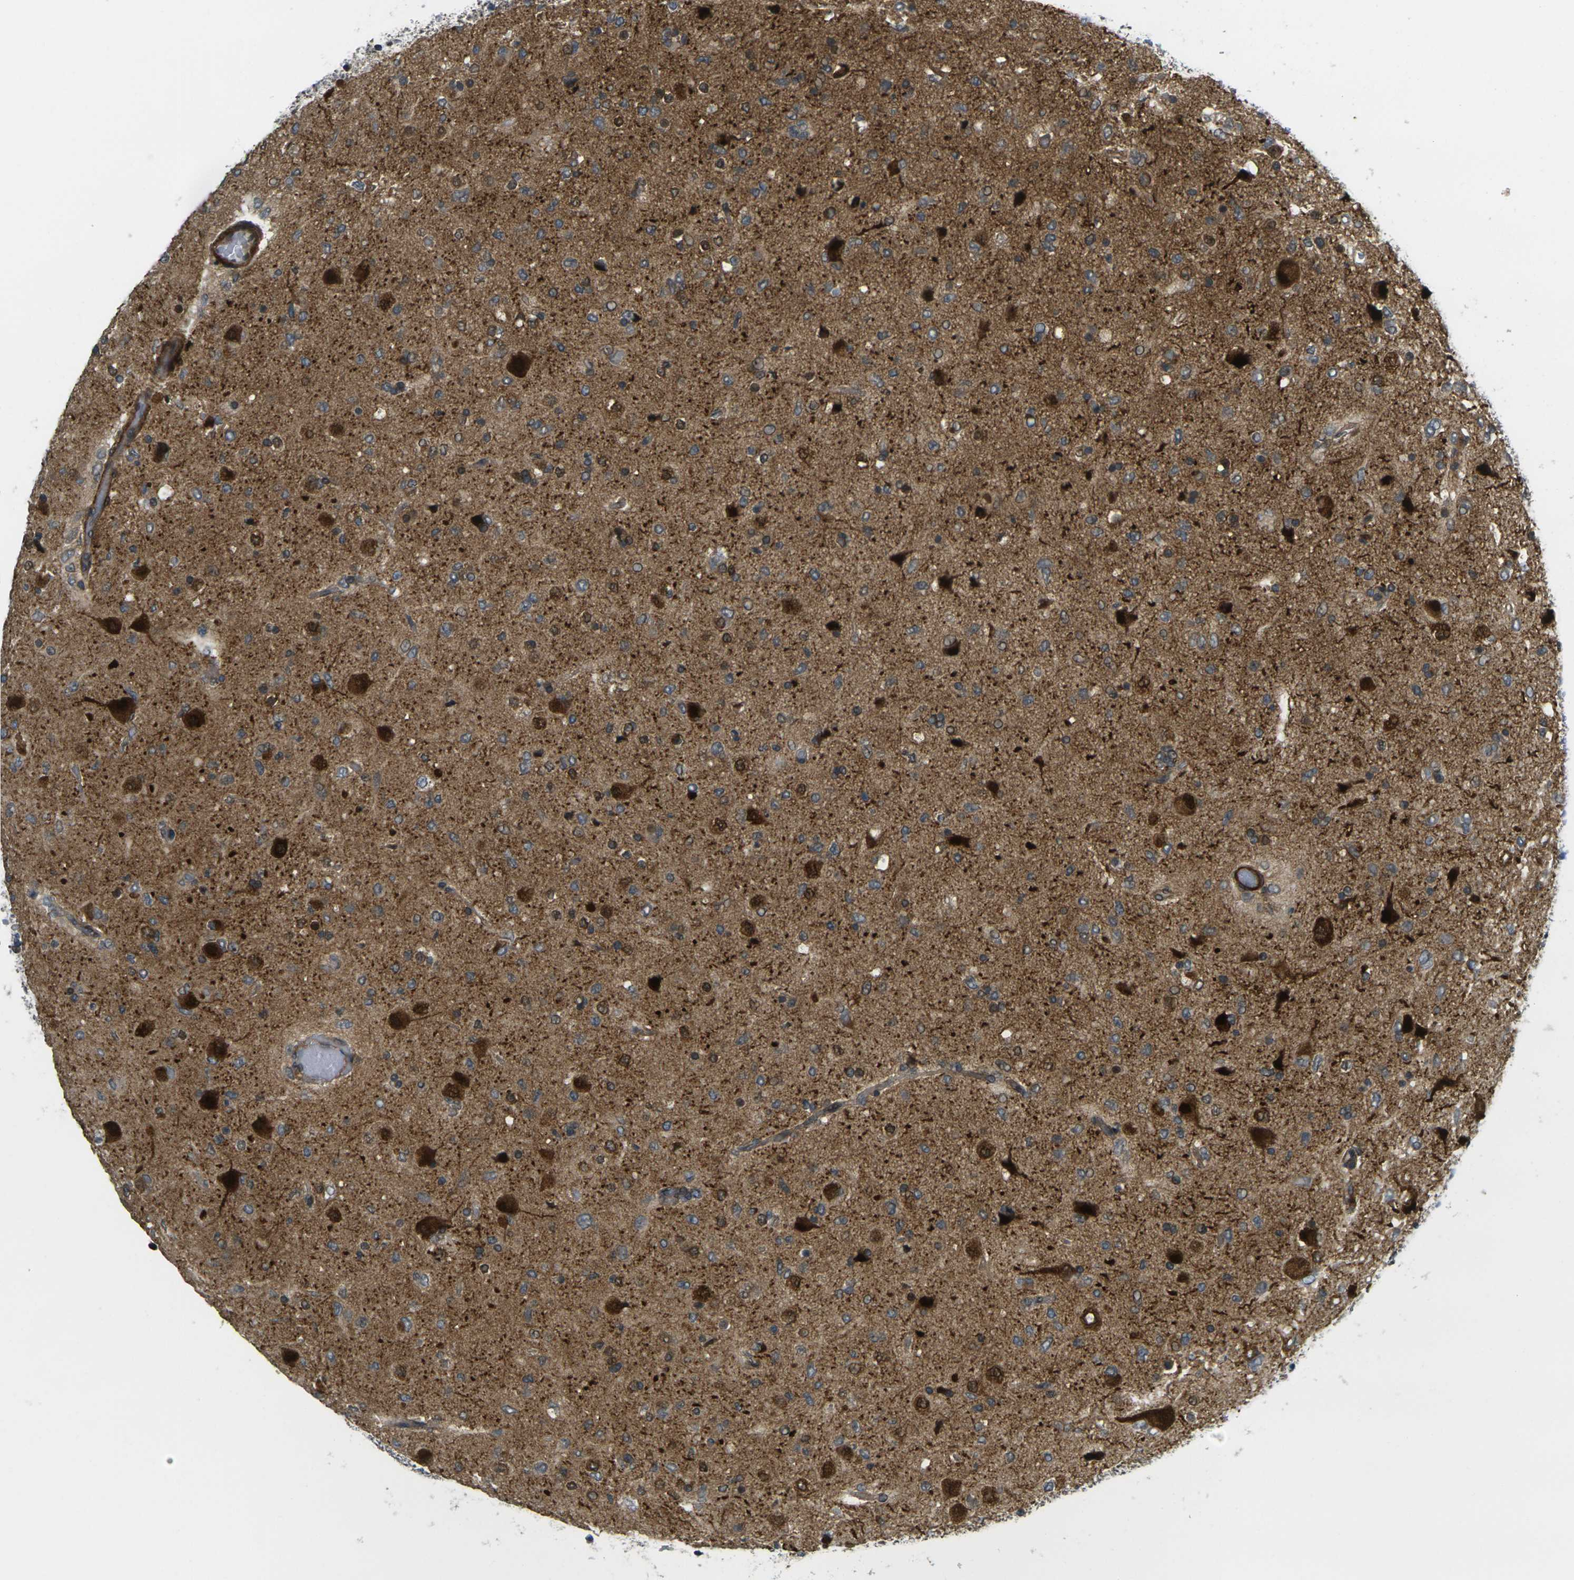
{"staining": {"intensity": "strong", "quantity": "25%-75%", "location": "cytoplasmic/membranous,nuclear"}, "tissue": "glioma", "cell_type": "Tumor cells", "image_type": "cancer", "snomed": [{"axis": "morphology", "description": "Glioma, malignant, Low grade"}, {"axis": "topography", "description": "Brain"}], "caption": "Immunohistochemical staining of human glioma shows strong cytoplasmic/membranous and nuclear protein staining in approximately 25%-75% of tumor cells.", "gene": "KCTD10", "patient": {"sex": "male", "age": 77}}